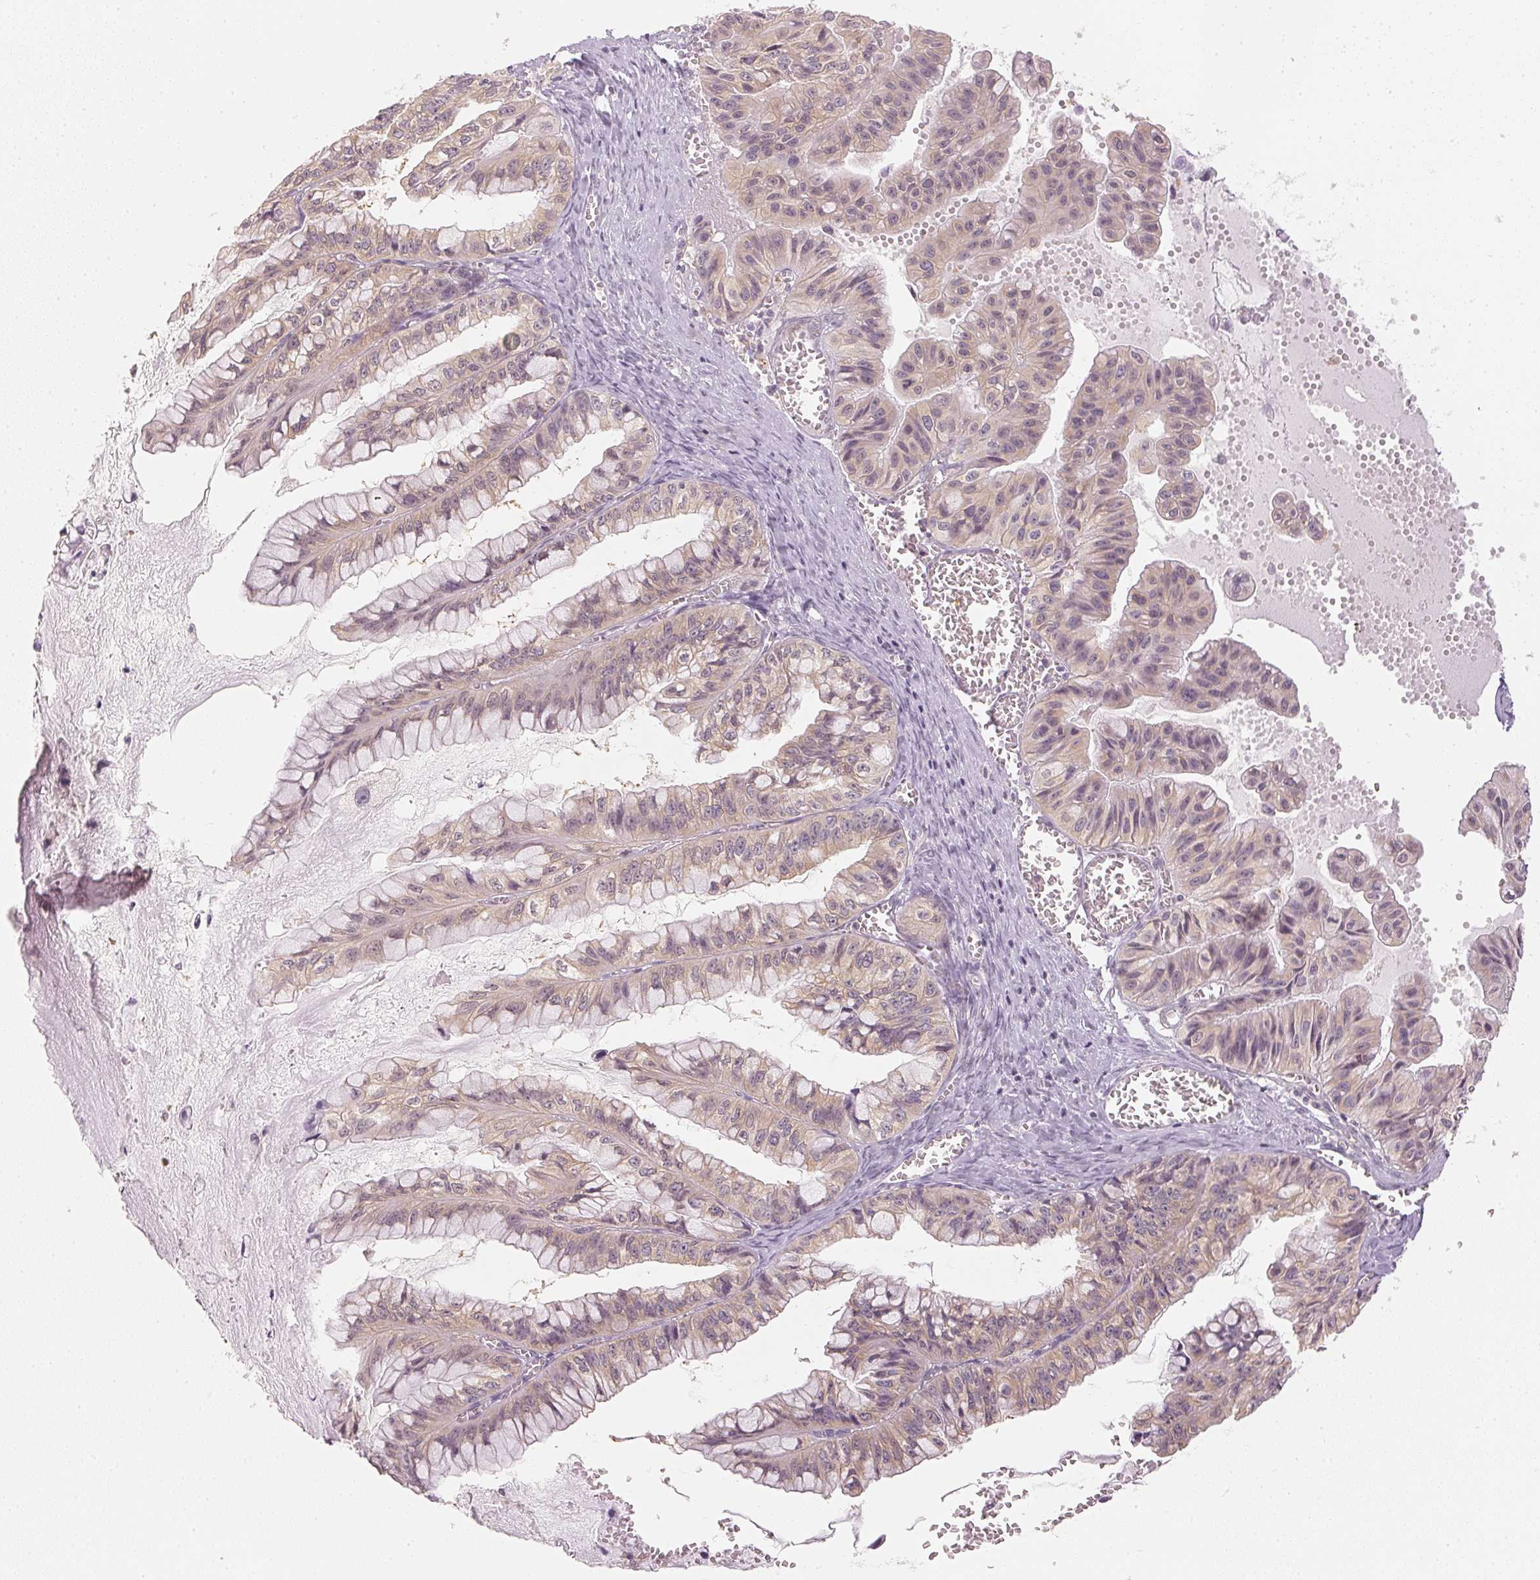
{"staining": {"intensity": "weak", "quantity": "25%-75%", "location": "cytoplasmic/membranous,nuclear"}, "tissue": "ovarian cancer", "cell_type": "Tumor cells", "image_type": "cancer", "snomed": [{"axis": "morphology", "description": "Cystadenocarcinoma, mucinous, NOS"}, {"axis": "topography", "description": "Ovary"}], "caption": "Brown immunohistochemical staining in mucinous cystadenocarcinoma (ovarian) demonstrates weak cytoplasmic/membranous and nuclear expression in approximately 25%-75% of tumor cells. (DAB = brown stain, brightfield microscopy at high magnification).", "gene": "KPRP", "patient": {"sex": "female", "age": 72}}